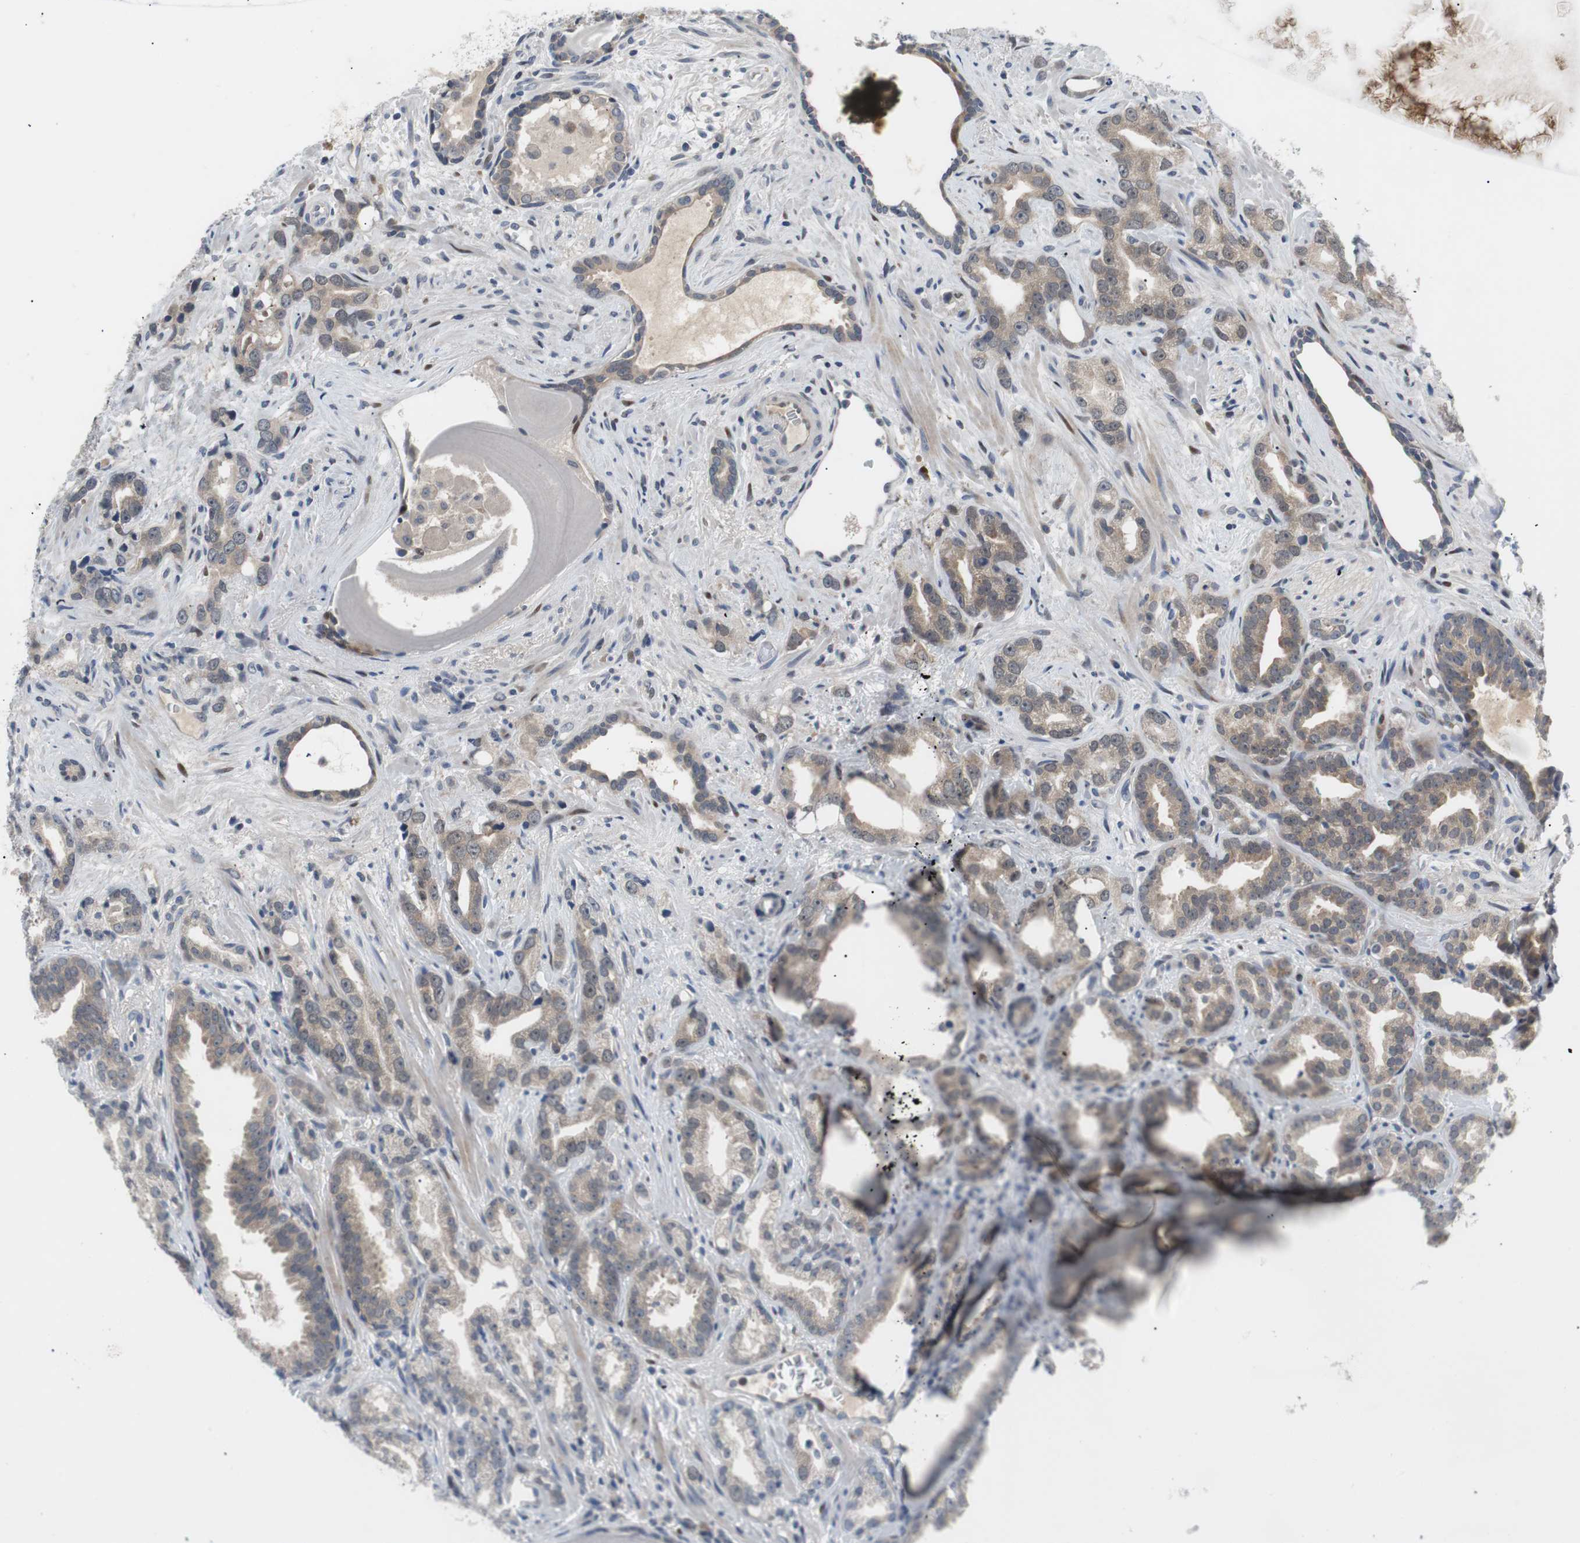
{"staining": {"intensity": "weak", "quantity": "25%-75%", "location": "cytoplasmic/membranous"}, "tissue": "prostate cancer", "cell_type": "Tumor cells", "image_type": "cancer", "snomed": [{"axis": "morphology", "description": "Adenocarcinoma, Low grade"}, {"axis": "topography", "description": "Prostate"}], "caption": "Immunohistochemistry histopathology image of neoplastic tissue: prostate cancer (adenocarcinoma (low-grade)) stained using IHC displays low levels of weak protein expression localized specifically in the cytoplasmic/membranous of tumor cells, appearing as a cytoplasmic/membranous brown color.", "gene": "MAP2K4", "patient": {"sex": "male", "age": 63}}